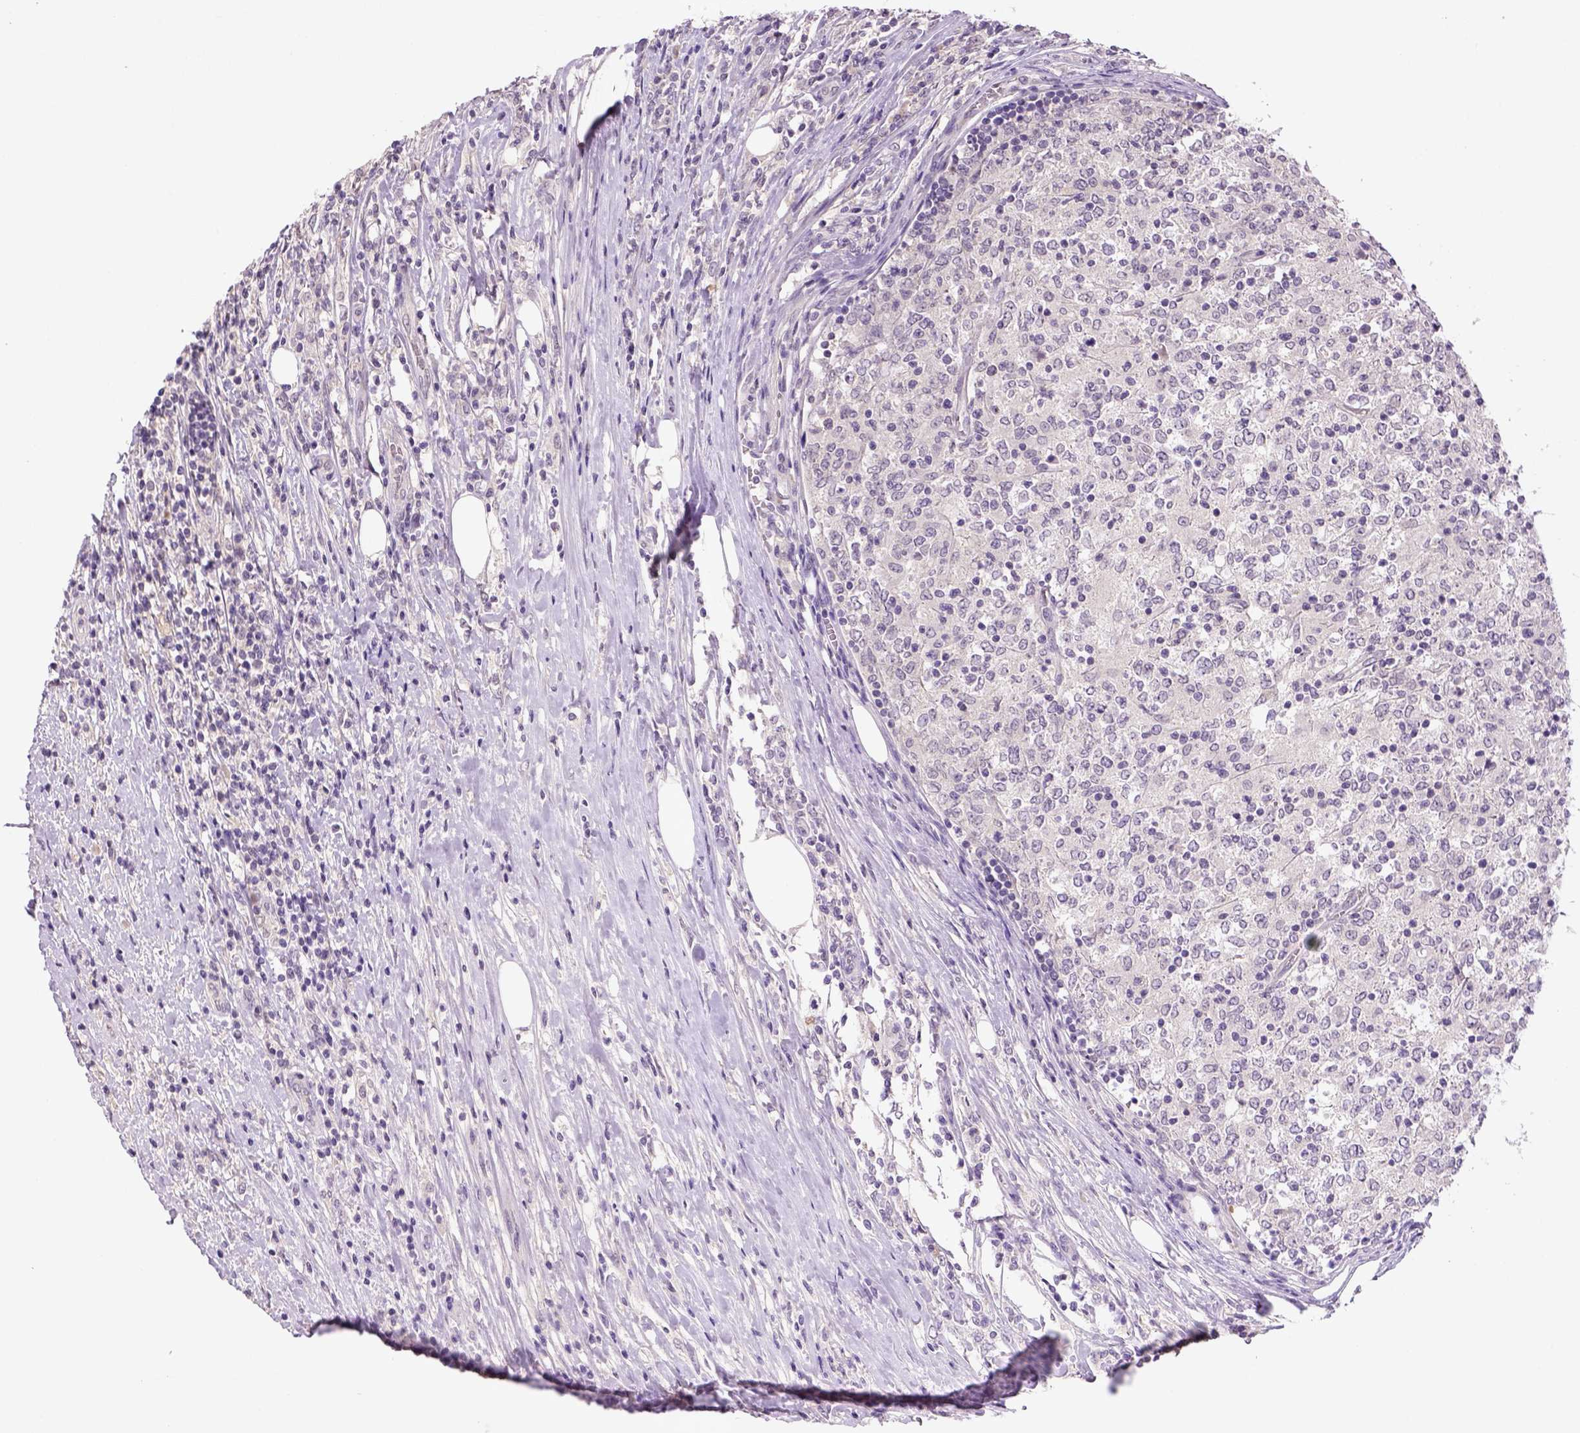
{"staining": {"intensity": "negative", "quantity": "none", "location": "none"}, "tissue": "lymphoma", "cell_type": "Tumor cells", "image_type": "cancer", "snomed": [{"axis": "morphology", "description": "Malignant lymphoma, non-Hodgkin's type, High grade"}, {"axis": "topography", "description": "Lymph node"}], "caption": "Protein analysis of lymphoma displays no significant positivity in tumor cells.", "gene": "NLGN2", "patient": {"sex": "female", "age": 84}}